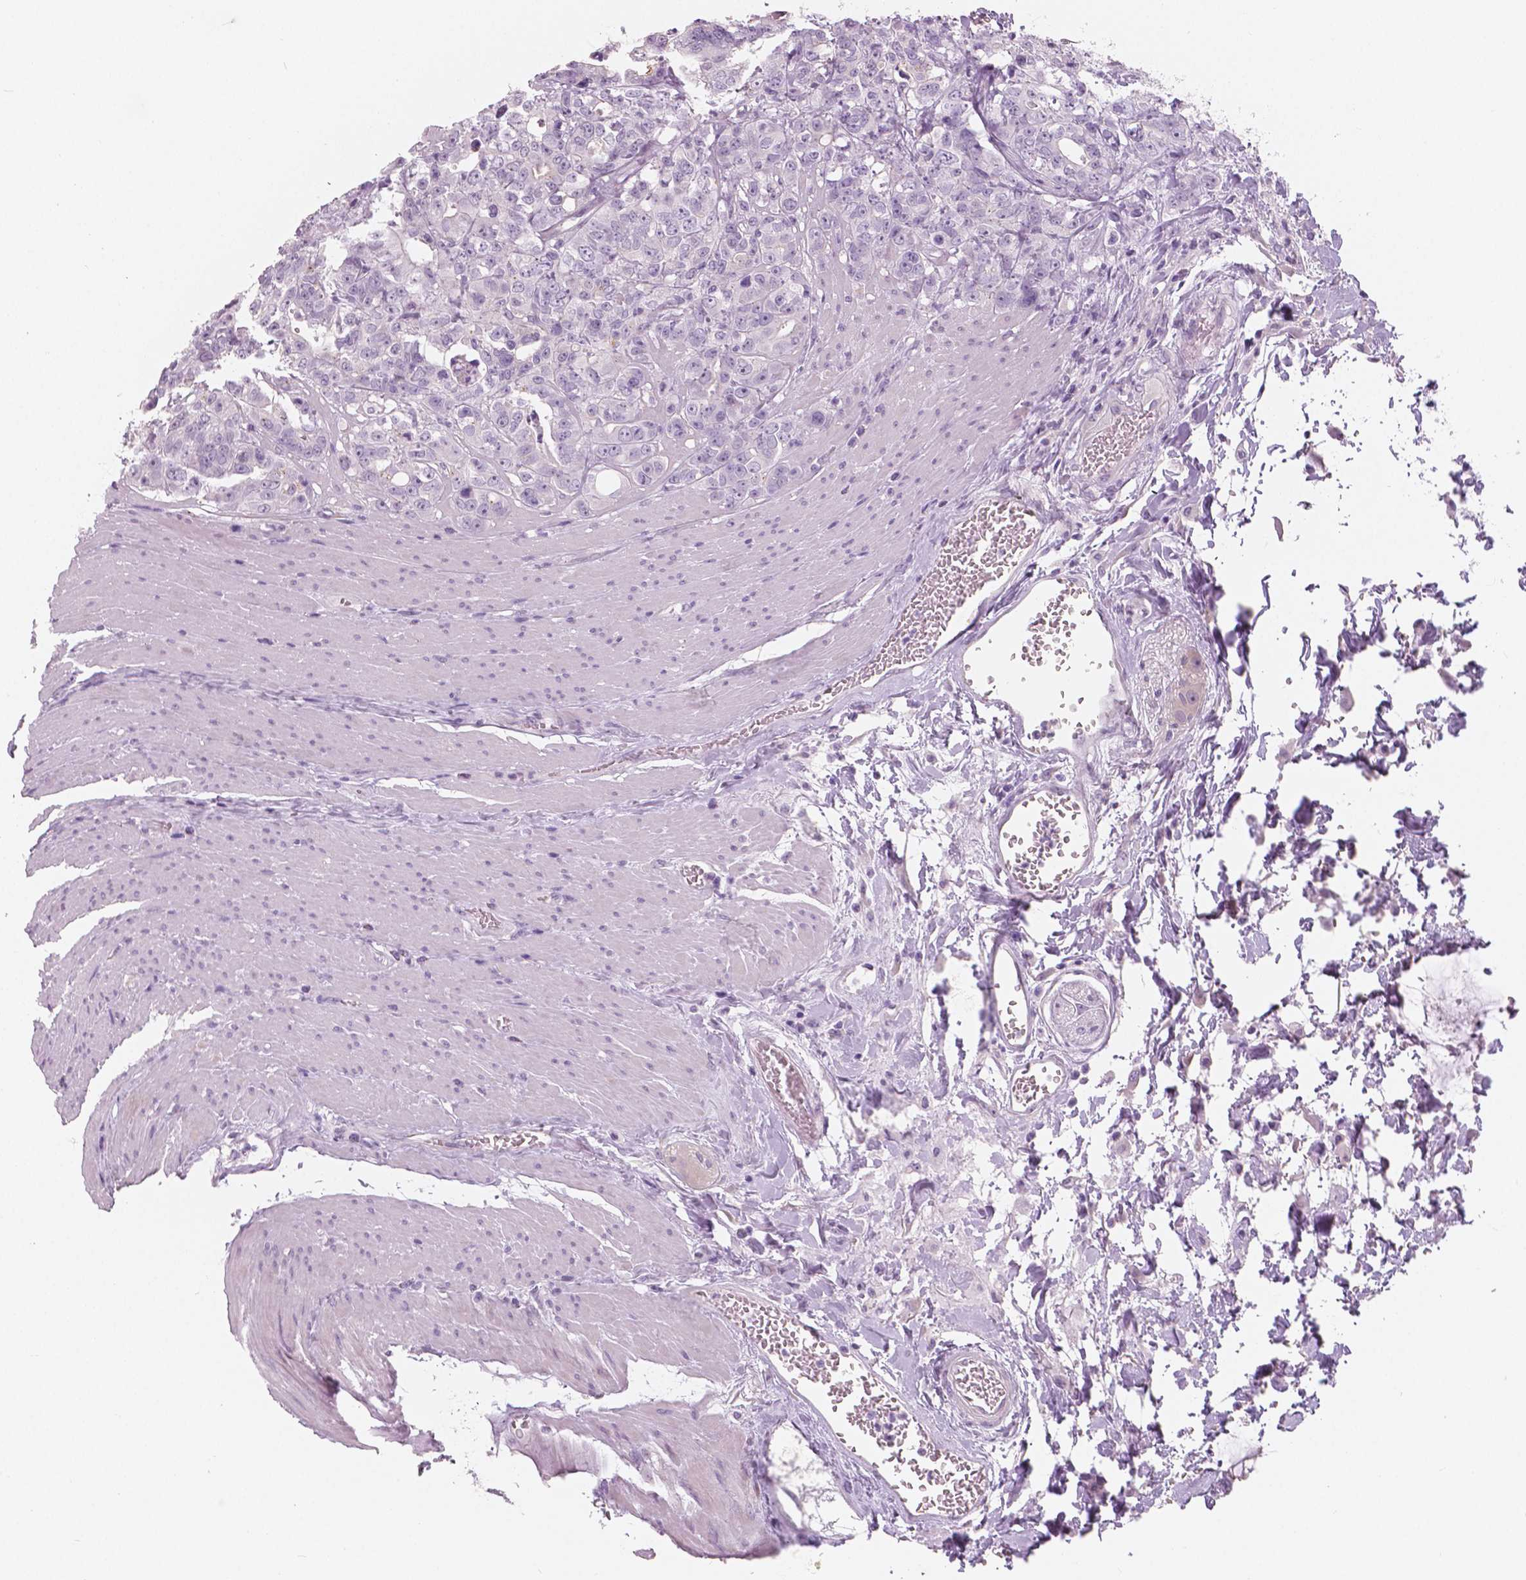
{"staining": {"intensity": "negative", "quantity": "none", "location": "none"}, "tissue": "colorectal cancer", "cell_type": "Tumor cells", "image_type": "cancer", "snomed": [{"axis": "morphology", "description": "Adenocarcinoma, NOS"}, {"axis": "topography", "description": "Rectum"}], "caption": "Immunohistochemistry of human colorectal cancer (adenocarcinoma) reveals no expression in tumor cells.", "gene": "A4GNT", "patient": {"sex": "female", "age": 62}}